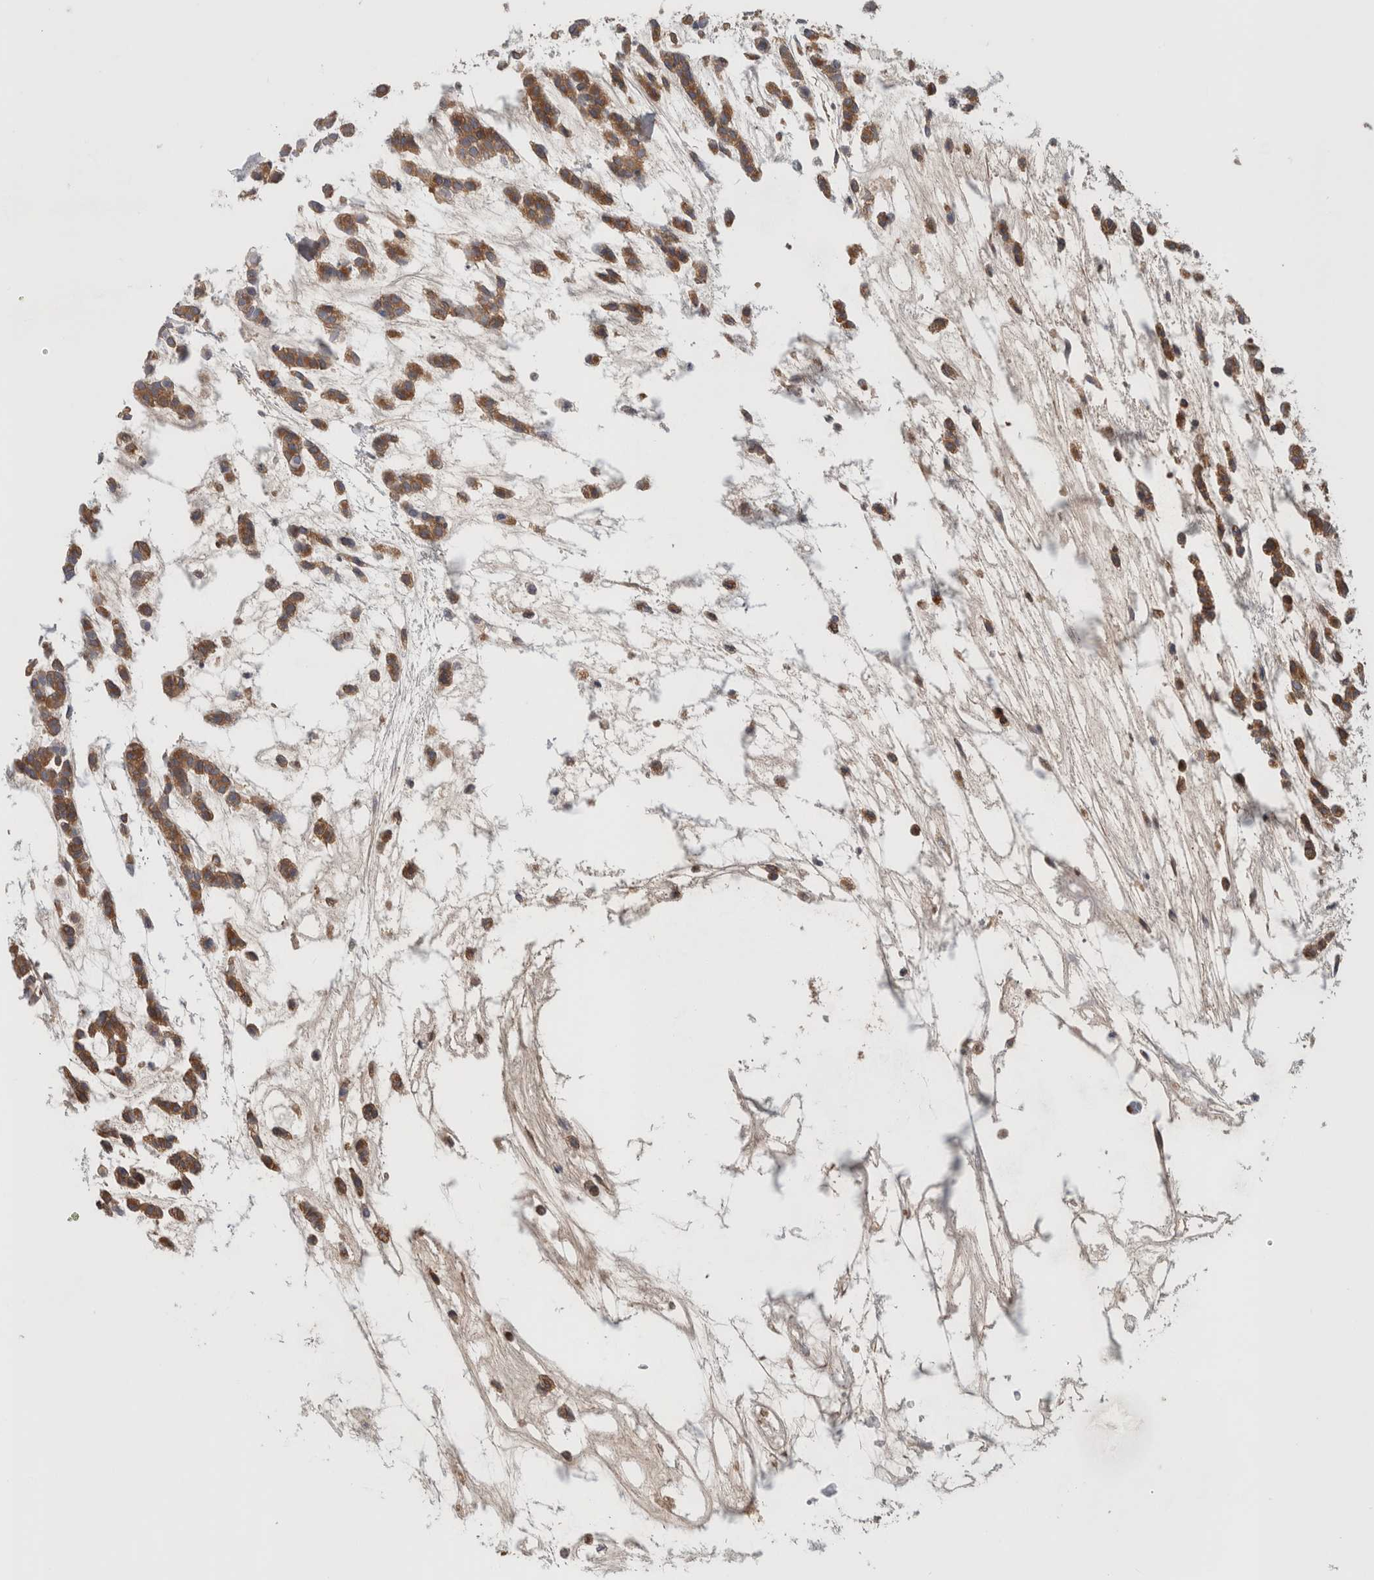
{"staining": {"intensity": "moderate", "quantity": ">75%", "location": "cytoplasmic/membranous"}, "tissue": "head and neck cancer", "cell_type": "Tumor cells", "image_type": "cancer", "snomed": [{"axis": "morphology", "description": "Adenocarcinoma, NOS"}, {"axis": "morphology", "description": "Adenoma, NOS"}, {"axis": "topography", "description": "Head-Neck"}], "caption": "Adenocarcinoma (head and neck) tissue shows moderate cytoplasmic/membranous expression in approximately >75% of tumor cells, visualized by immunohistochemistry.", "gene": "CFI", "patient": {"sex": "female", "age": 55}}